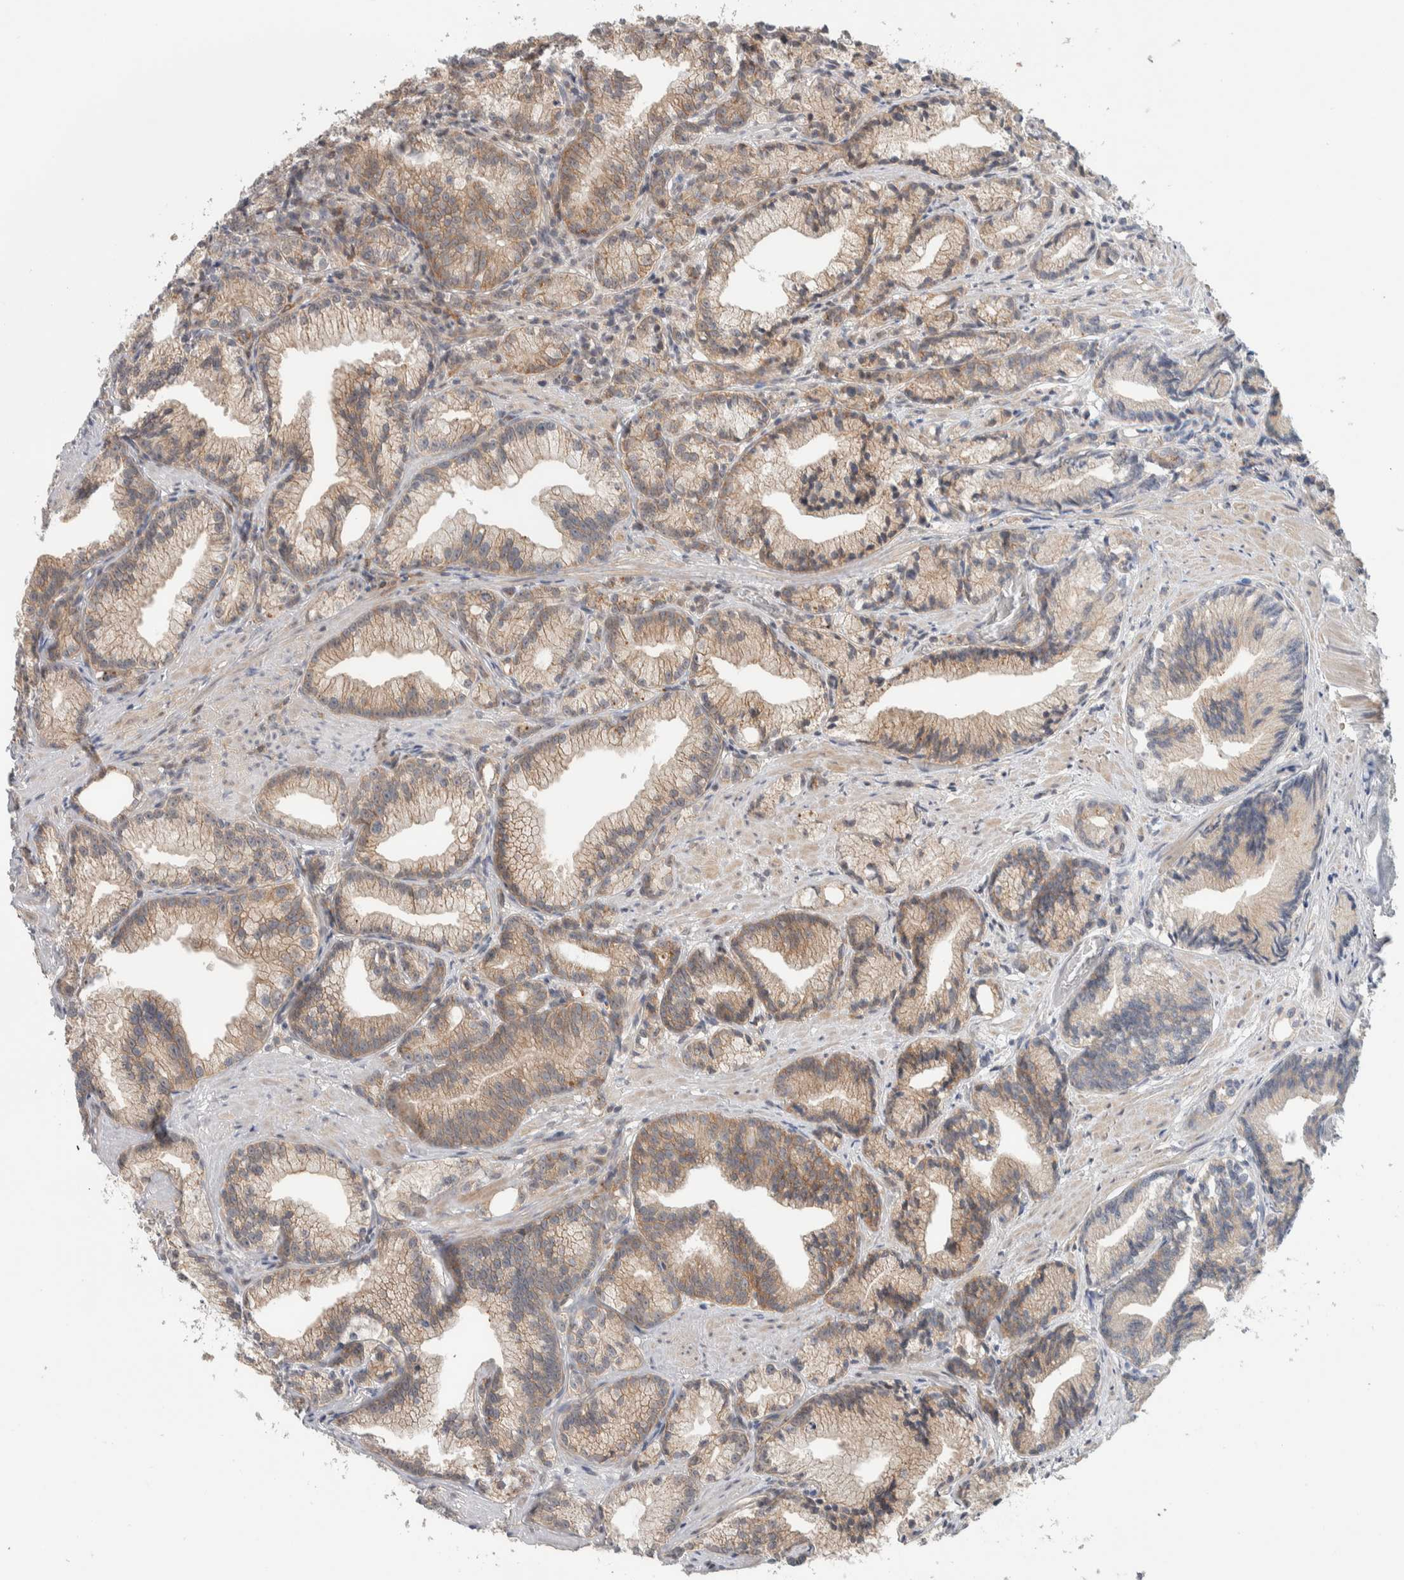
{"staining": {"intensity": "moderate", "quantity": ">75%", "location": "cytoplasmic/membranous"}, "tissue": "prostate cancer", "cell_type": "Tumor cells", "image_type": "cancer", "snomed": [{"axis": "morphology", "description": "Adenocarcinoma, Low grade"}, {"axis": "topography", "description": "Prostate"}], "caption": "Prostate cancer stained with a protein marker exhibits moderate staining in tumor cells.", "gene": "DEPTOR", "patient": {"sex": "male", "age": 89}}